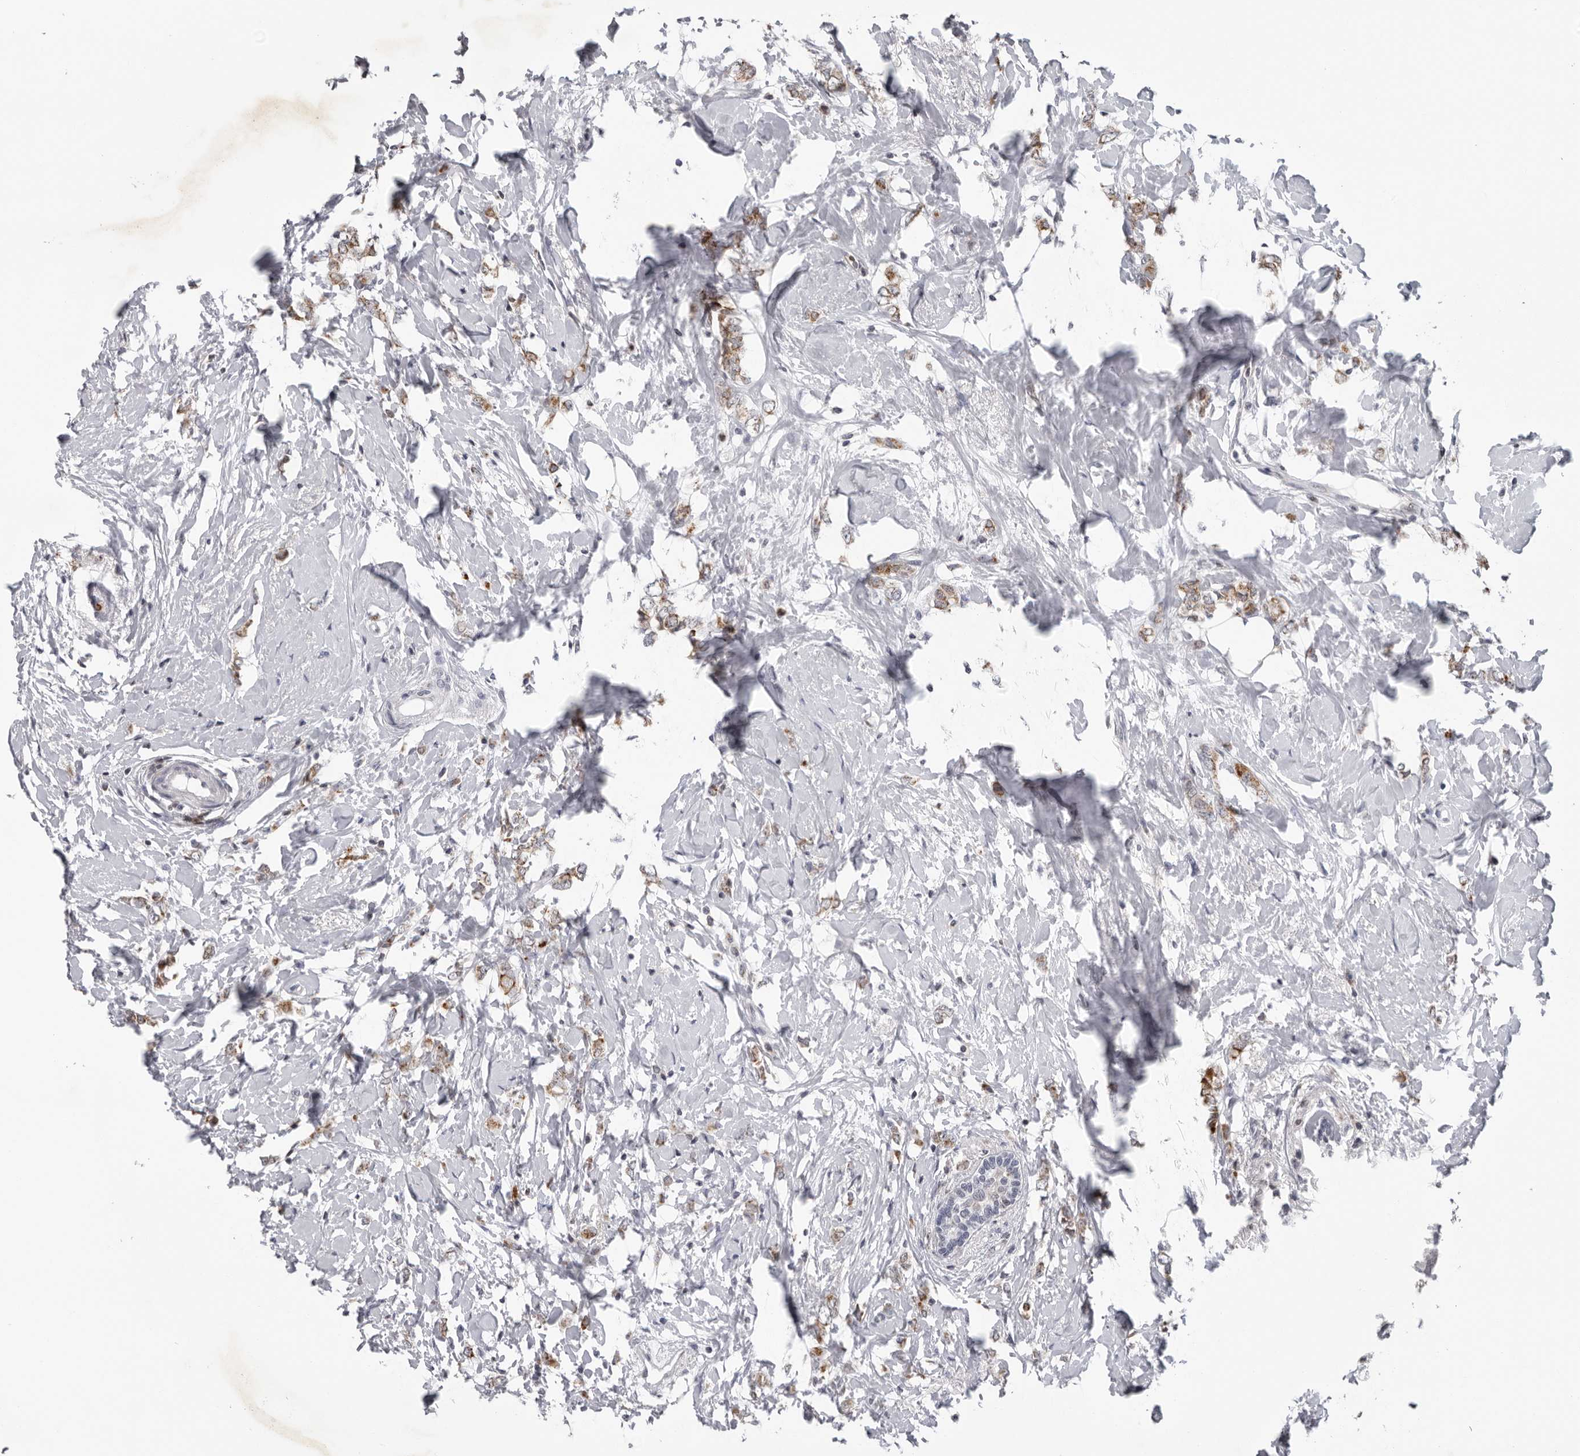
{"staining": {"intensity": "moderate", "quantity": ">75%", "location": "cytoplasmic/membranous"}, "tissue": "breast cancer", "cell_type": "Tumor cells", "image_type": "cancer", "snomed": [{"axis": "morphology", "description": "Normal tissue, NOS"}, {"axis": "morphology", "description": "Lobular carcinoma"}, {"axis": "topography", "description": "Breast"}], "caption": "Breast lobular carcinoma stained for a protein (brown) exhibits moderate cytoplasmic/membranous positive expression in about >75% of tumor cells.", "gene": "CPT2", "patient": {"sex": "female", "age": 47}}